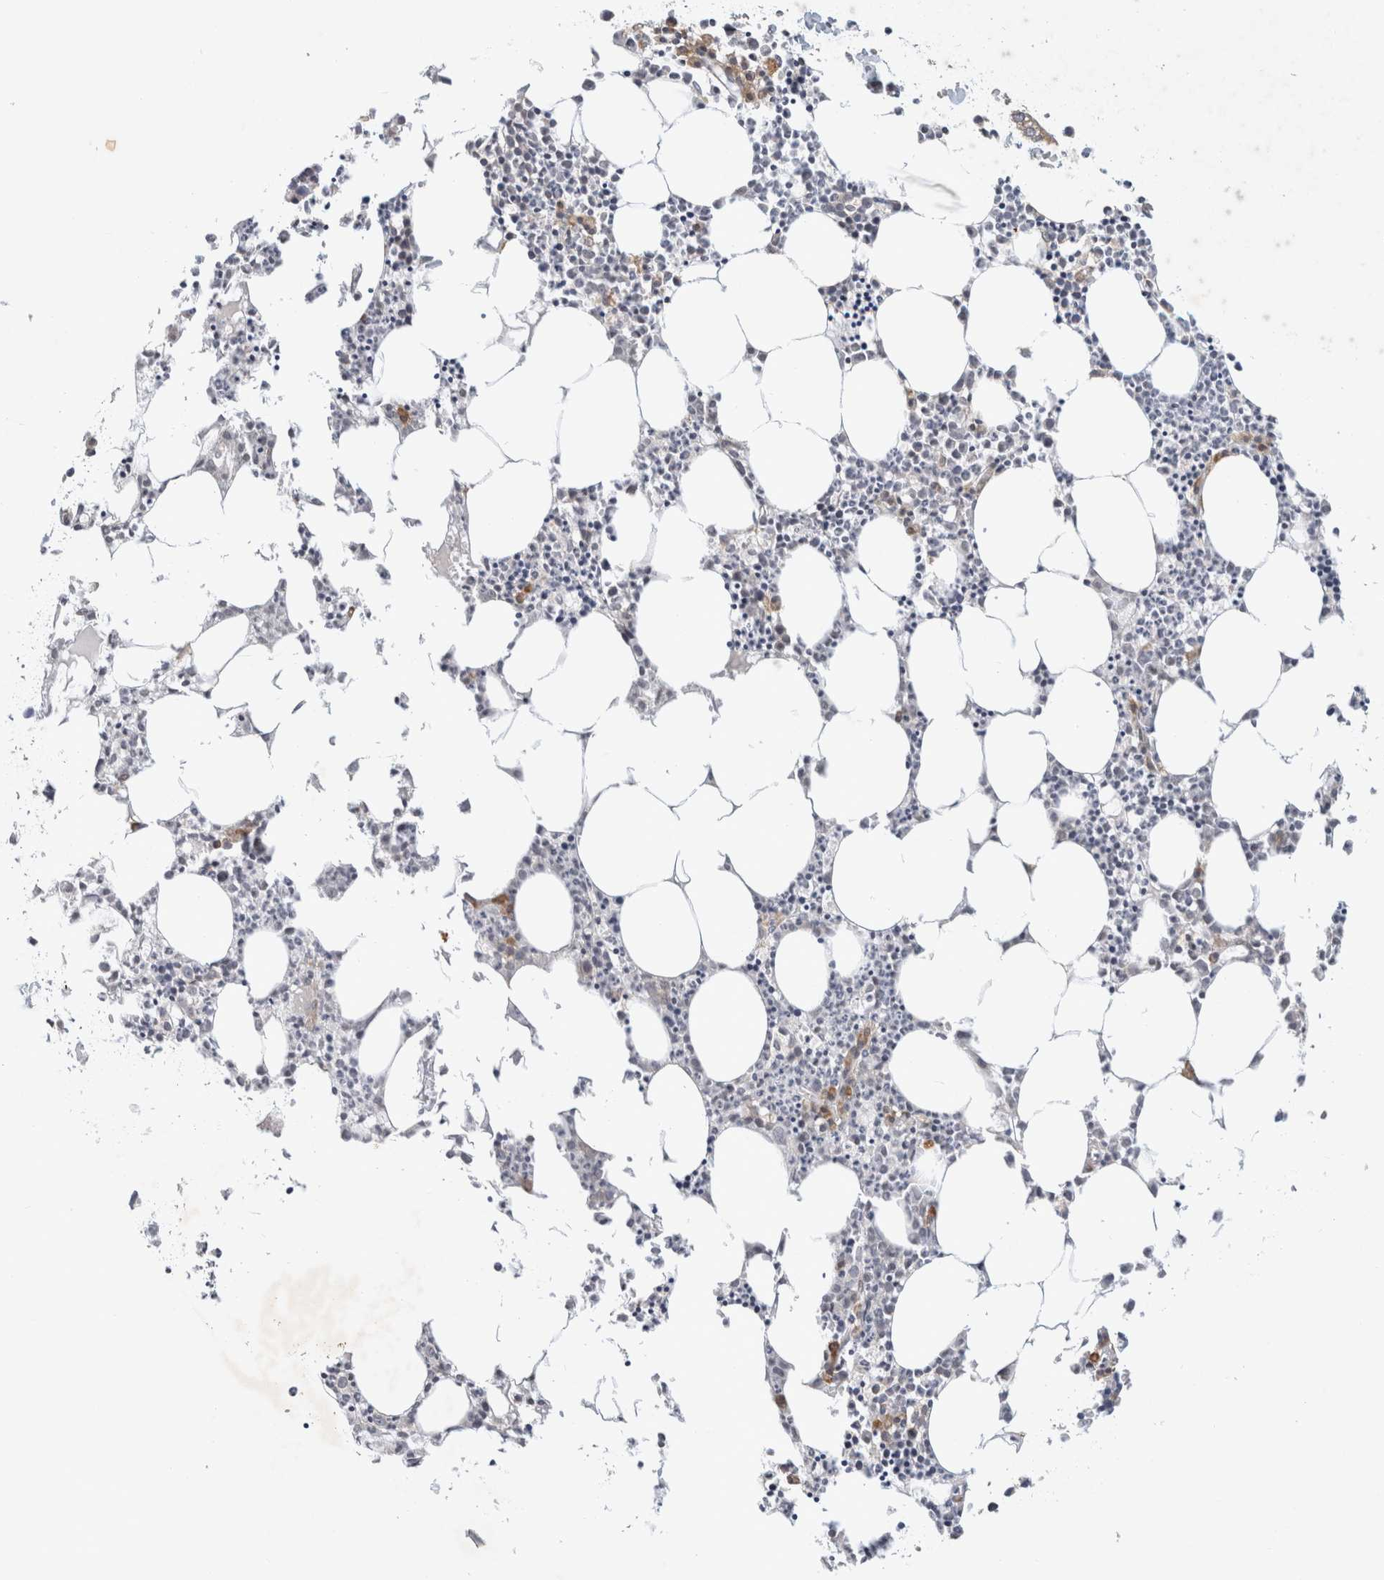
{"staining": {"intensity": "weak", "quantity": "<25%", "location": "cytoplasmic/membranous"}, "tissue": "bone marrow", "cell_type": "Hematopoietic cells", "image_type": "normal", "snomed": [{"axis": "morphology", "description": "Normal tissue, NOS"}, {"axis": "morphology", "description": "Inflammation, NOS"}, {"axis": "topography", "description": "Bone marrow"}], "caption": "A histopathology image of human bone marrow is negative for staining in hematopoietic cells. The staining is performed using DAB (3,3'-diaminobenzidine) brown chromogen with nuclei counter-stained in using hematoxylin.", "gene": "NEDD4L", "patient": {"sex": "female", "age": 62}}